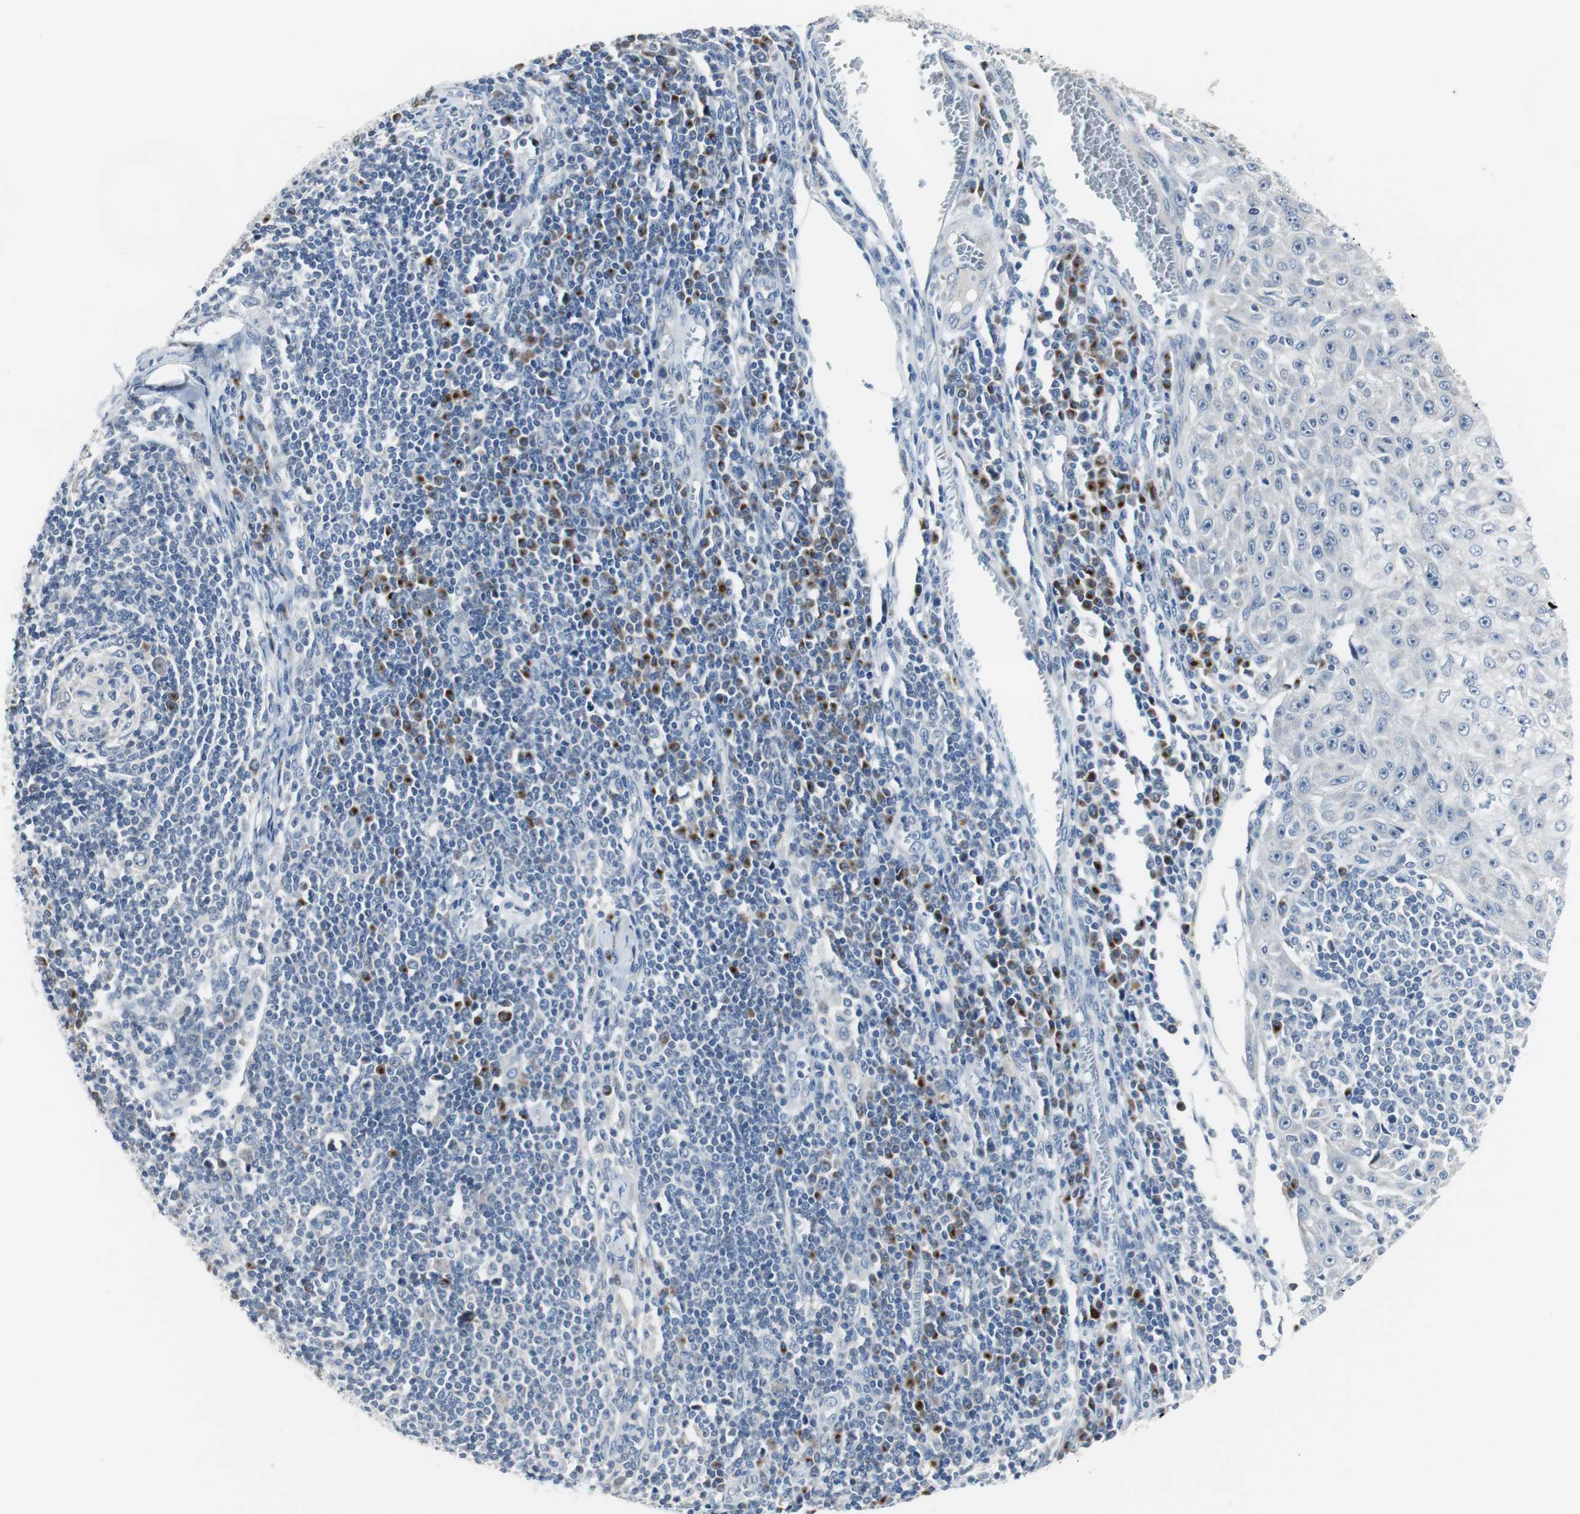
{"staining": {"intensity": "negative", "quantity": "none", "location": "none"}, "tissue": "skin cancer", "cell_type": "Tumor cells", "image_type": "cancer", "snomed": [{"axis": "morphology", "description": "Squamous cell carcinoma, NOS"}, {"axis": "topography", "description": "Skin"}], "caption": "Squamous cell carcinoma (skin) was stained to show a protein in brown. There is no significant expression in tumor cells.", "gene": "SOX30", "patient": {"sex": "male", "age": 75}}